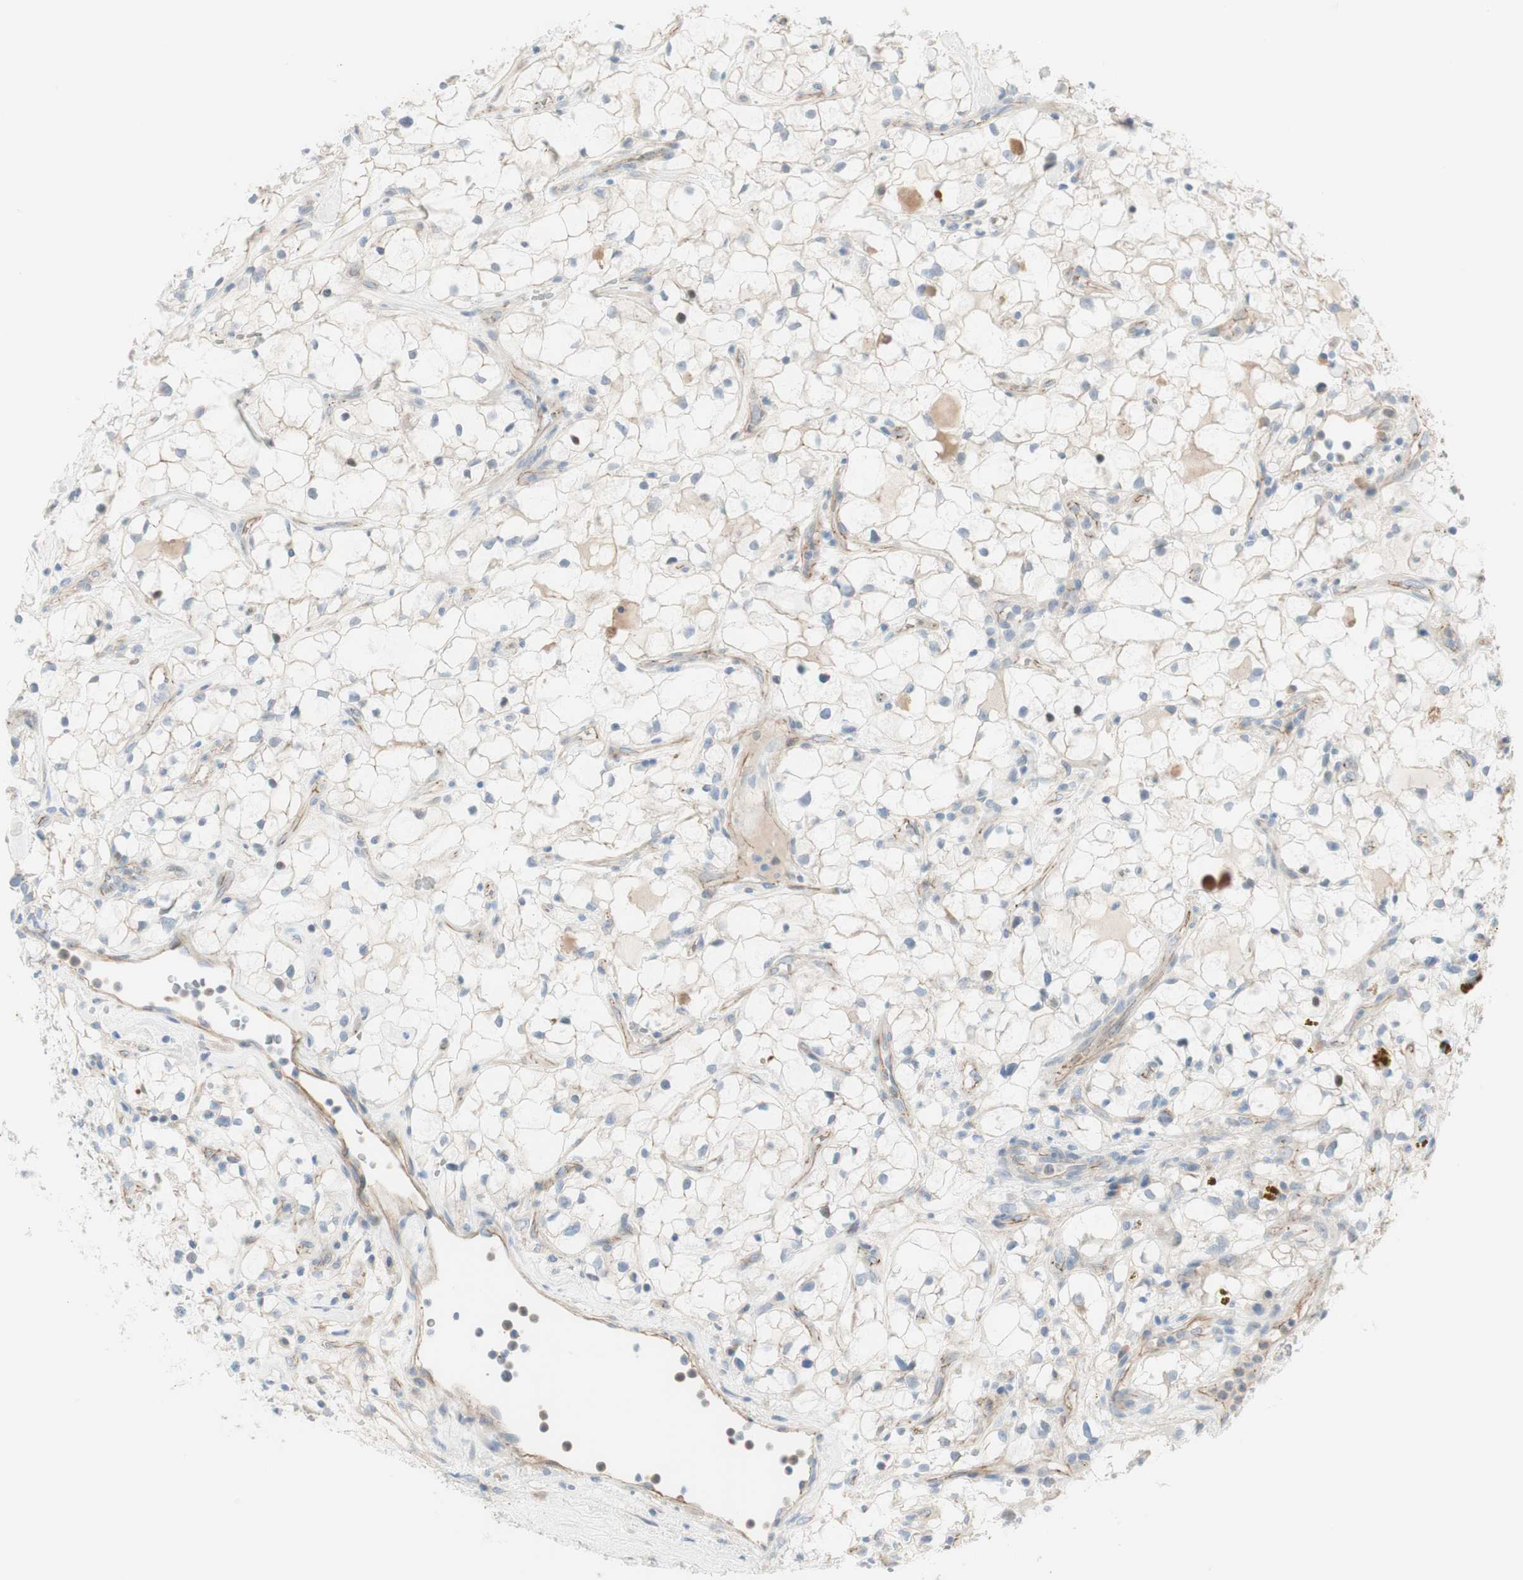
{"staining": {"intensity": "weak", "quantity": ">75%", "location": "cytoplasmic/membranous"}, "tissue": "renal cancer", "cell_type": "Tumor cells", "image_type": "cancer", "snomed": [{"axis": "morphology", "description": "Adenocarcinoma, NOS"}, {"axis": "topography", "description": "Kidney"}], "caption": "IHC (DAB) staining of human adenocarcinoma (renal) reveals weak cytoplasmic/membranous protein expression in about >75% of tumor cells.", "gene": "TJP1", "patient": {"sex": "female", "age": 60}}